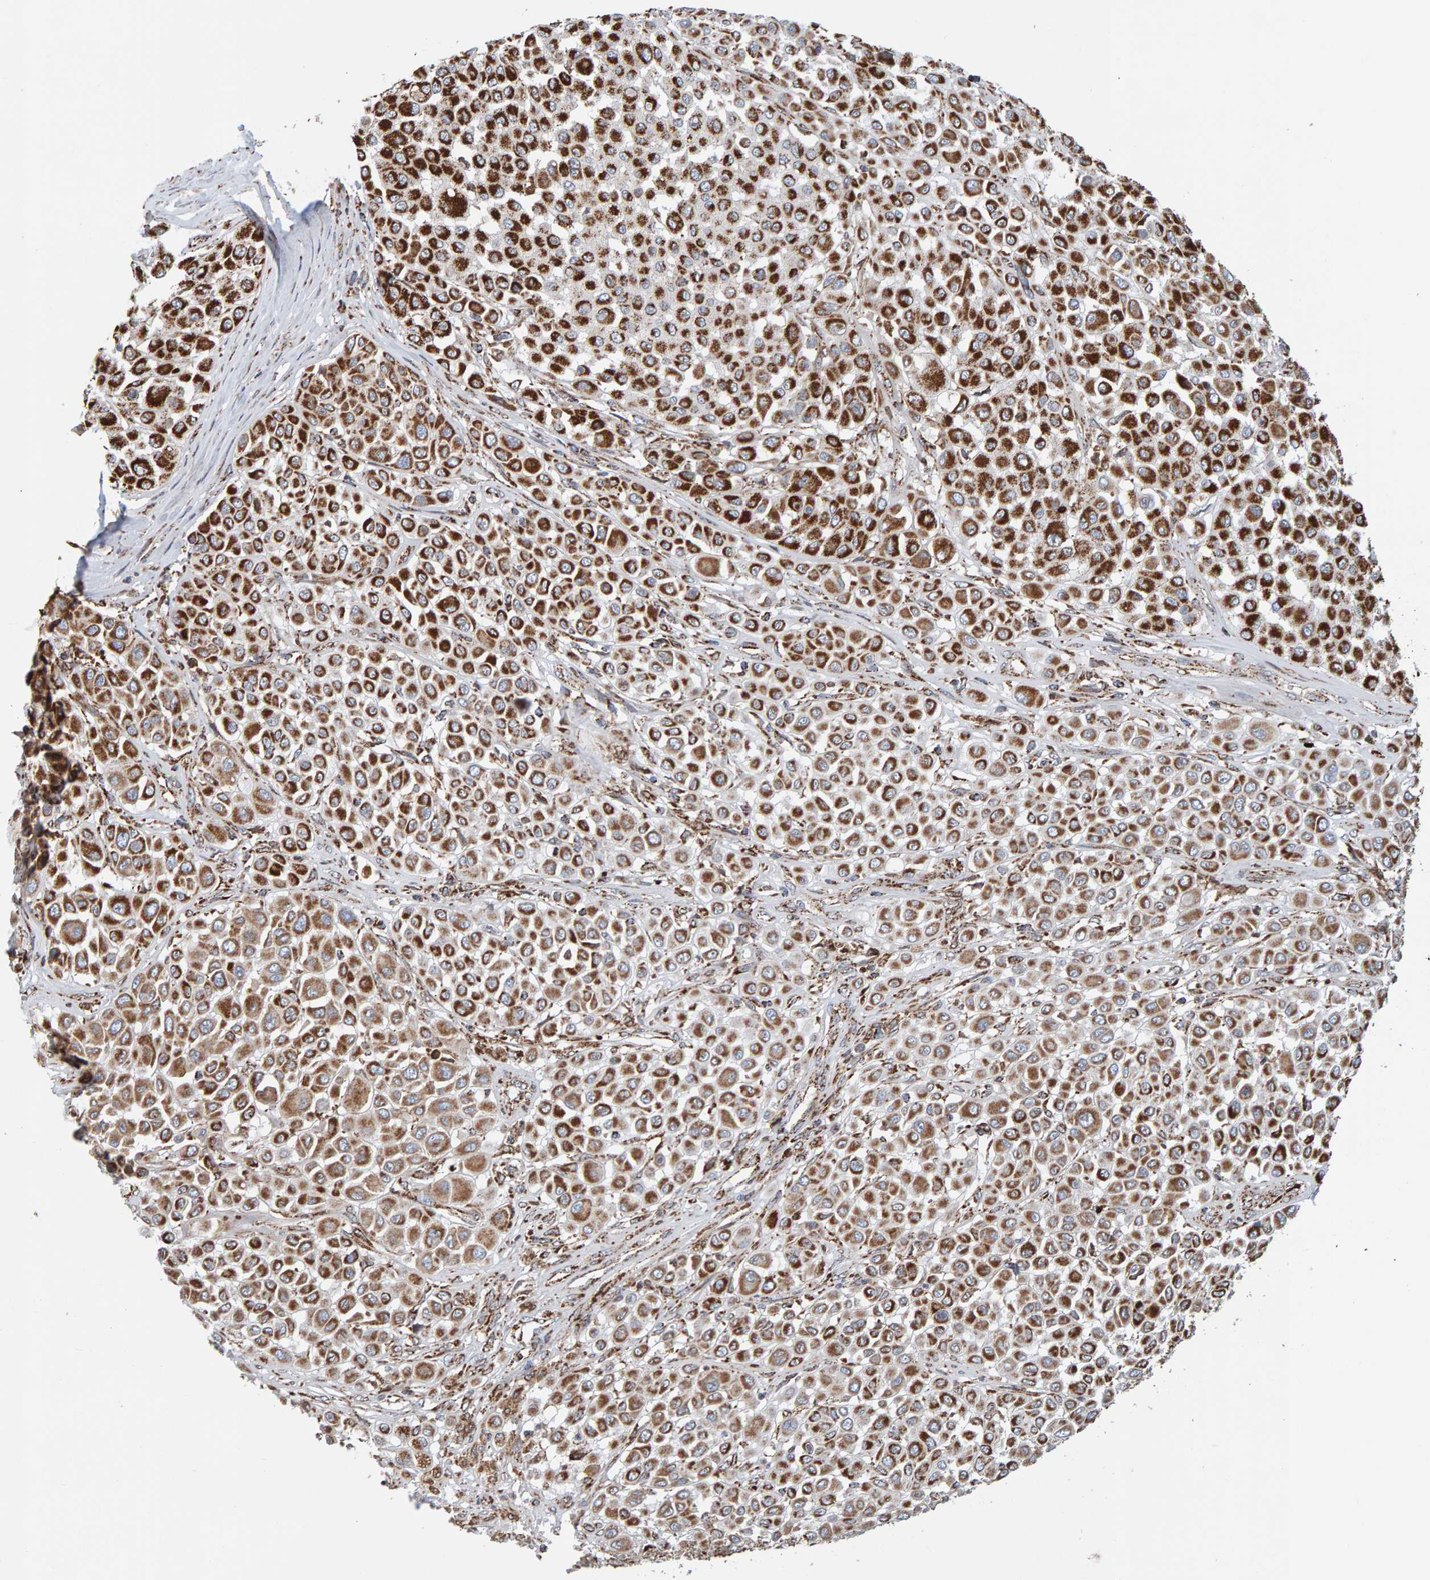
{"staining": {"intensity": "strong", "quantity": "25%-75%", "location": "cytoplasmic/membranous"}, "tissue": "melanoma", "cell_type": "Tumor cells", "image_type": "cancer", "snomed": [{"axis": "morphology", "description": "Malignant melanoma, Metastatic site"}, {"axis": "topography", "description": "Soft tissue"}], "caption": "Immunohistochemistry (IHC) (DAB) staining of melanoma displays strong cytoplasmic/membranous protein expression in approximately 25%-75% of tumor cells.", "gene": "MRPL45", "patient": {"sex": "male", "age": 41}}